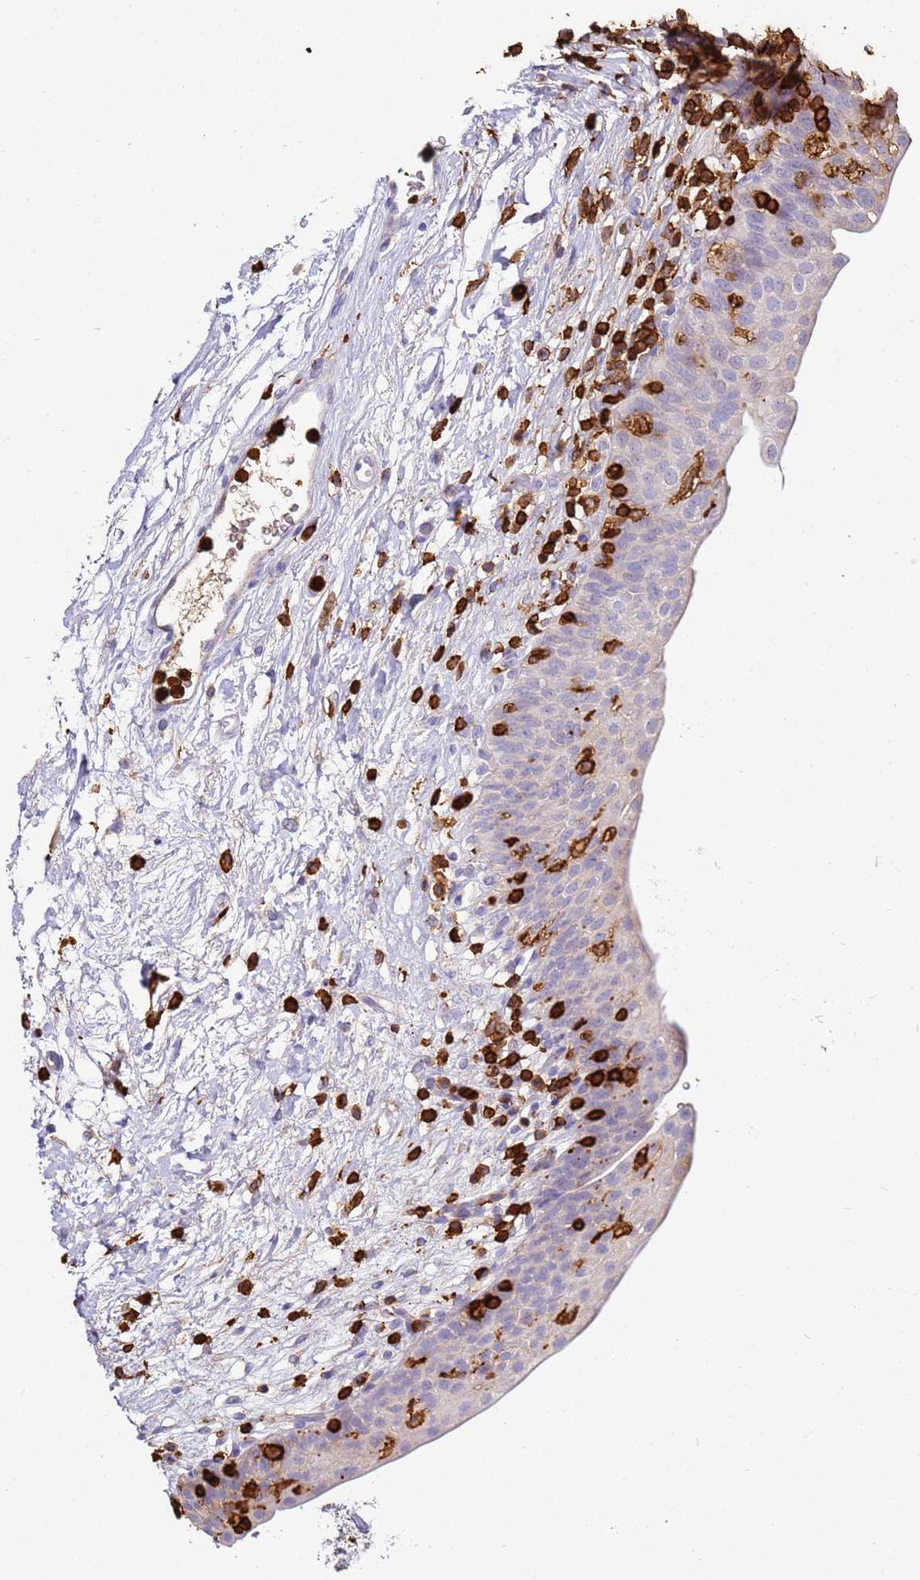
{"staining": {"intensity": "negative", "quantity": "none", "location": "none"}, "tissue": "urinary bladder", "cell_type": "Urothelial cells", "image_type": "normal", "snomed": [{"axis": "morphology", "description": "Normal tissue, NOS"}, {"axis": "topography", "description": "Urinary bladder"}], "caption": "DAB immunohistochemical staining of normal human urinary bladder exhibits no significant positivity in urothelial cells. (Brightfield microscopy of DAB (3,3'-diaminobenzidine) IHC at high magnification).", "gene": "CORO1A", "patient": {"sex": "male", "age": 83}}